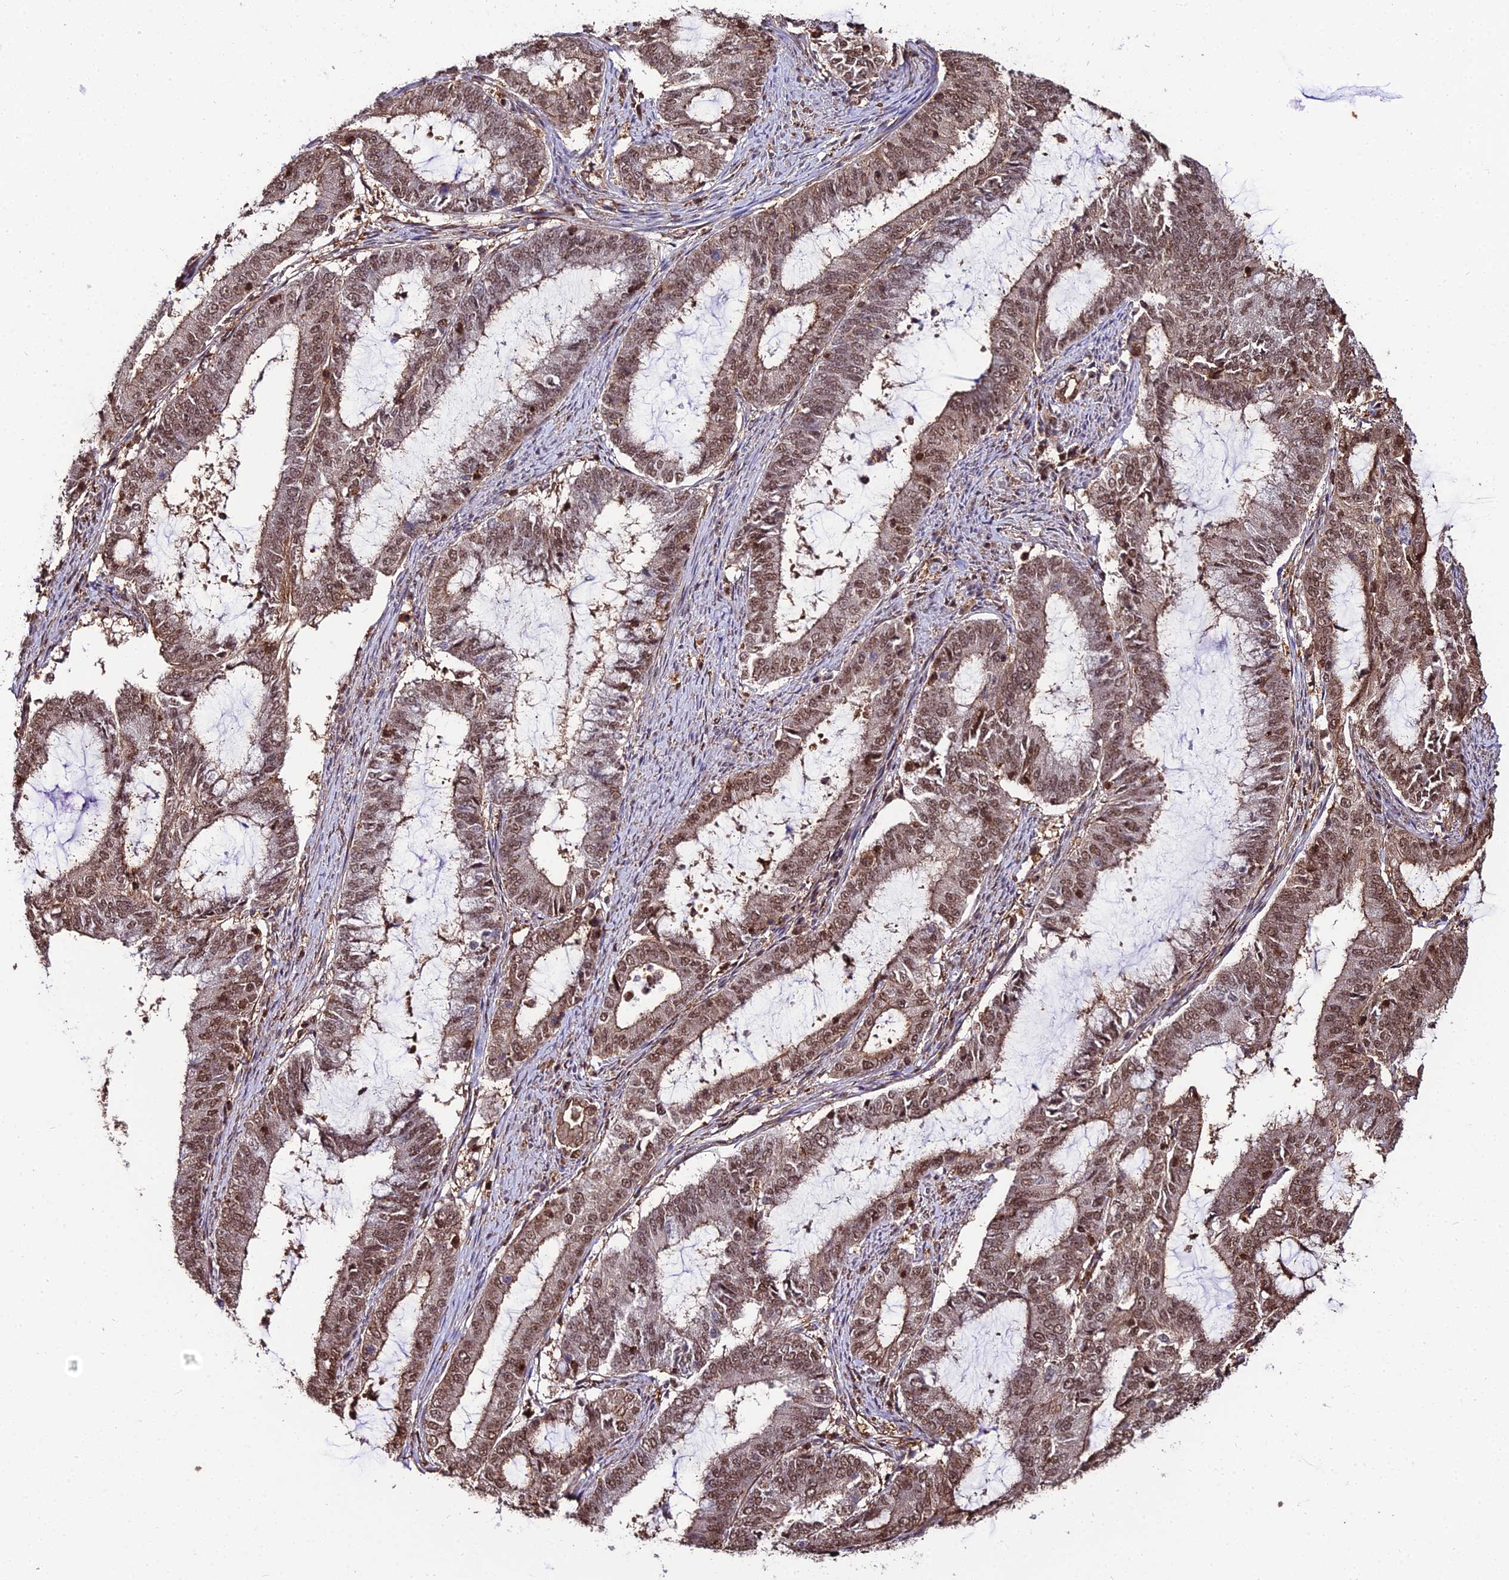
{"staining": {"intensity": "moderate", "quantity": ">75%", "location": "nuclear"}, "tissue": "endometrial cancer", "cell_type": "Tumor cells", "image_type": "cancer", "snomed": [{"axis": "morphology", "description": "Adenocarcinoma, NOS"}, {"axis": "topography", "description": "Endometrium"}], "caption": "High-power microscopy captured an IHC micrograph of adenocarcinoma (endometrial), revealing moderate nuclear positivity in approximately >75% of tumor cells.", "gene": "PPP4C", "patient": {"sex": "female", "age": 51}}